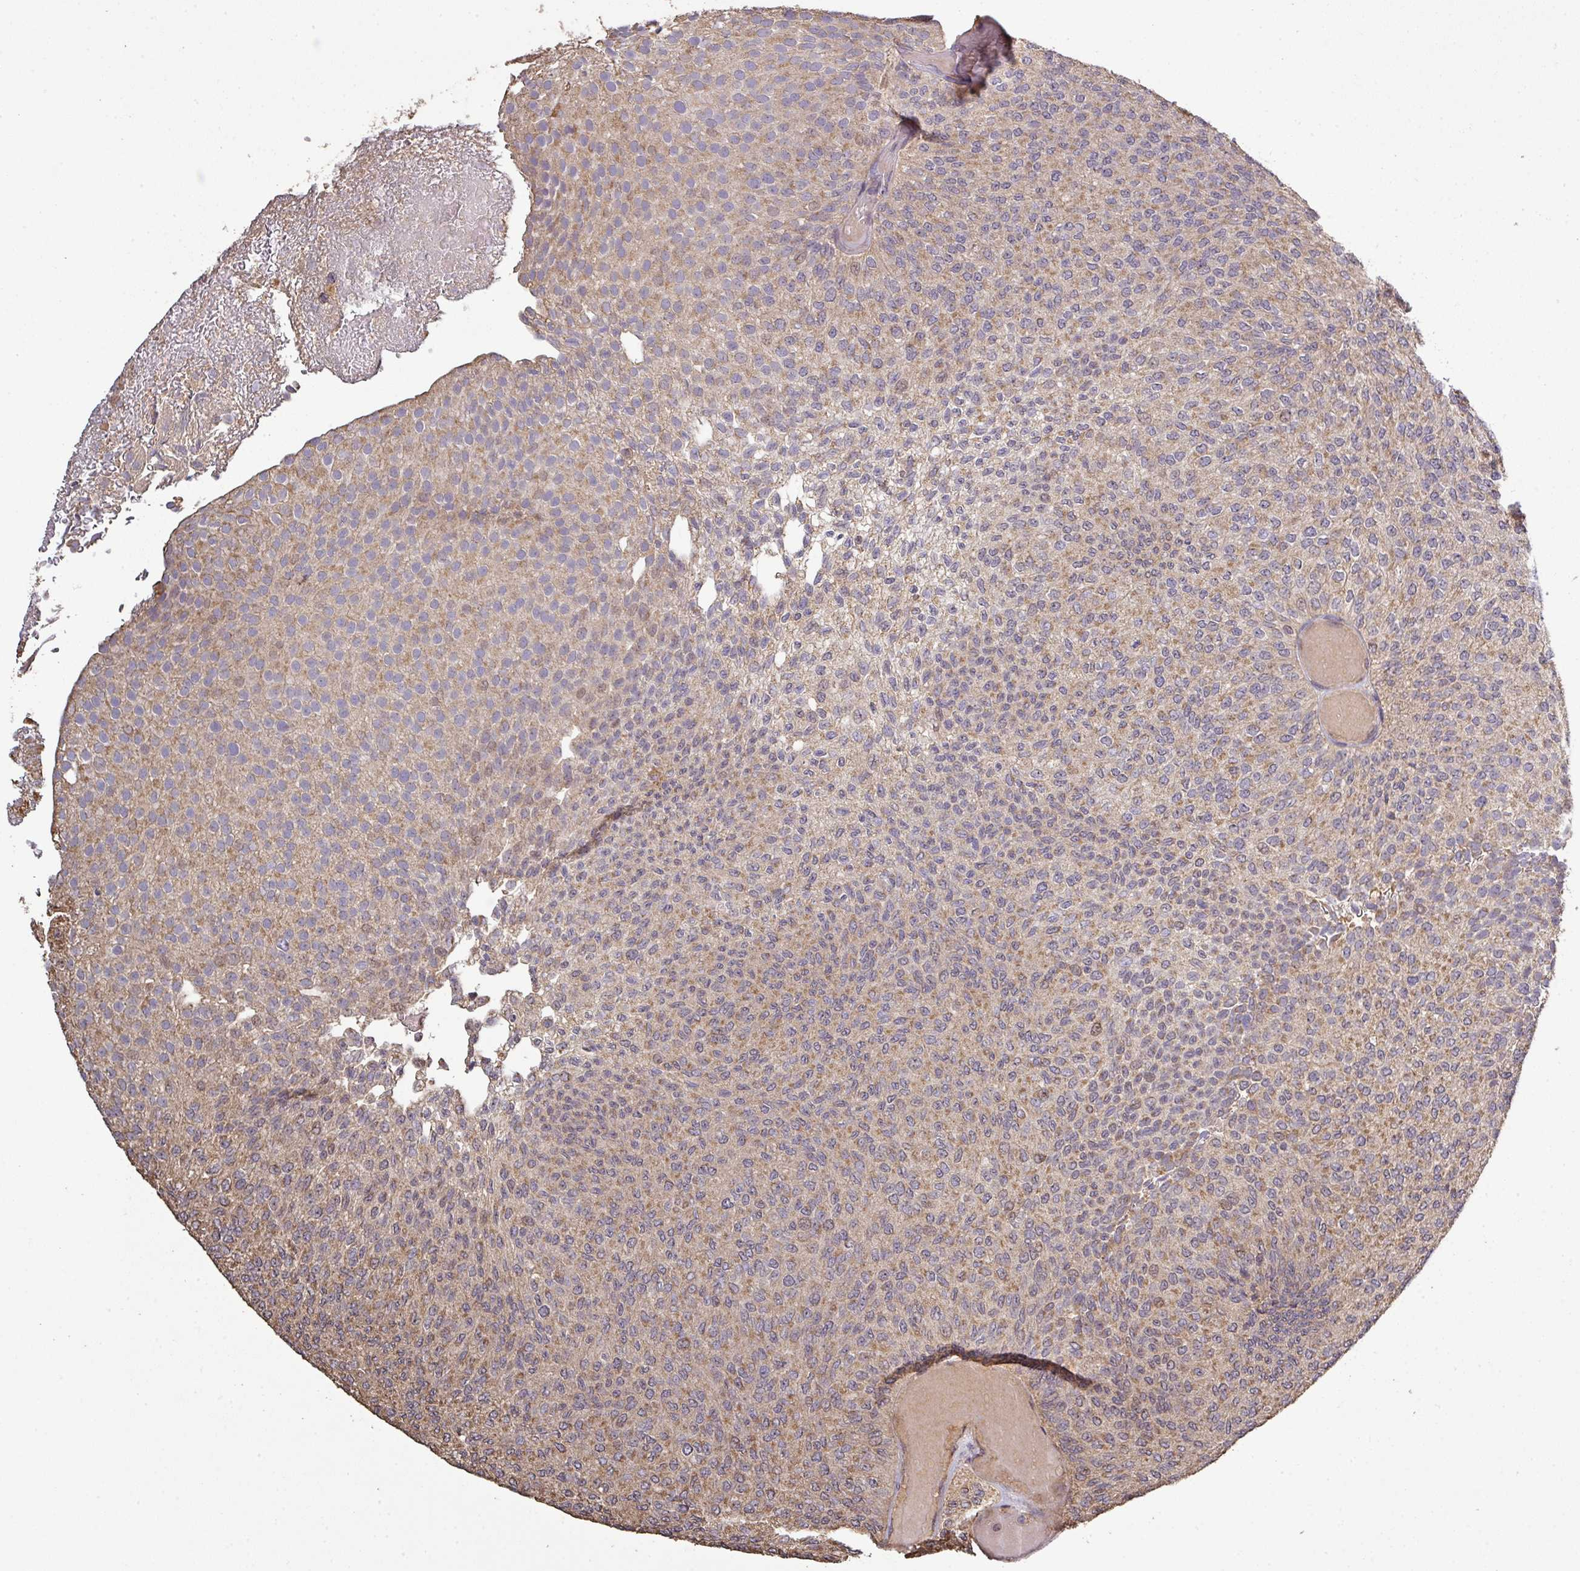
{"staining": {"intensity": "moderate", "quantity": ">75%", "location": "cytoplasmic/membranous"}, "tissue": "urothelial cancer", "cell_type": "Tumor cells", "image_type": "cancer", "snomed": [{"axis": "morphology", "description": "Urothelial carcinoma, Low grade"}, {"axis": "topography", "description": "Urinary bladder"}], "caption": "A brown stain labels moderate cytoplasmic/membranous staining of a protein in urothelial cancer tumor cells. The protein is shown in brown color, while the nuclei are stained blue.", "gene": "ISLR", "patient": {"sex": "male", "age": 78}}